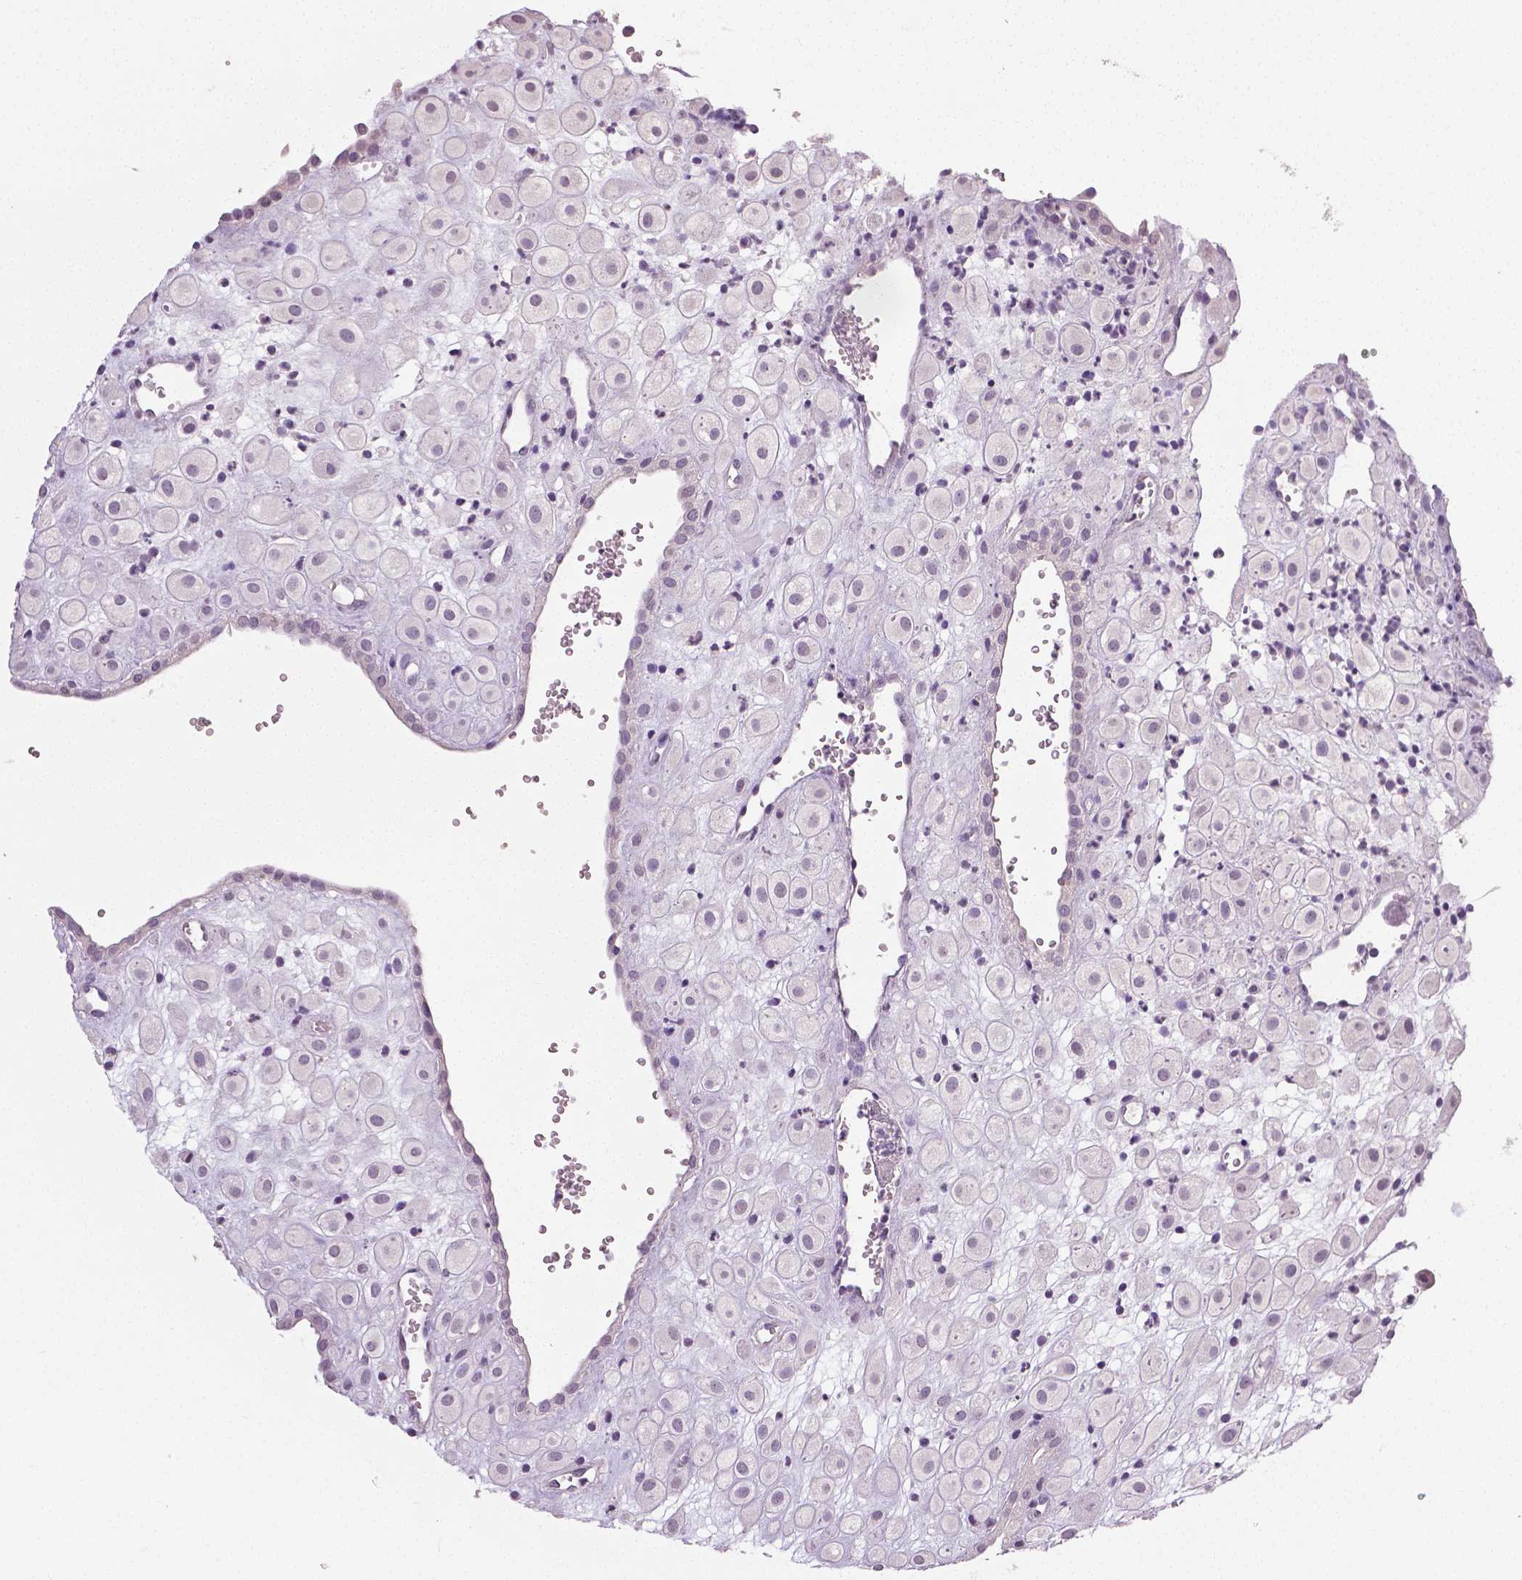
{"staining": {"intensity": "negative", "quantity": "none", "location": "none"}, "tissue": "placenta", "cell_type": "Decidual cells", "image_type": "normal", "snomed": [{"axis": "morphology", "description": "Normal tissue, NOS"}, {"axis": "topography", "description": "Placenta"}], "caption": "Photomicrograph shows no significant protein expression in decidual cells of unremarkable placenta.", "gene": "NECAB1", "patient": {"sex": "female", "age": 24}}